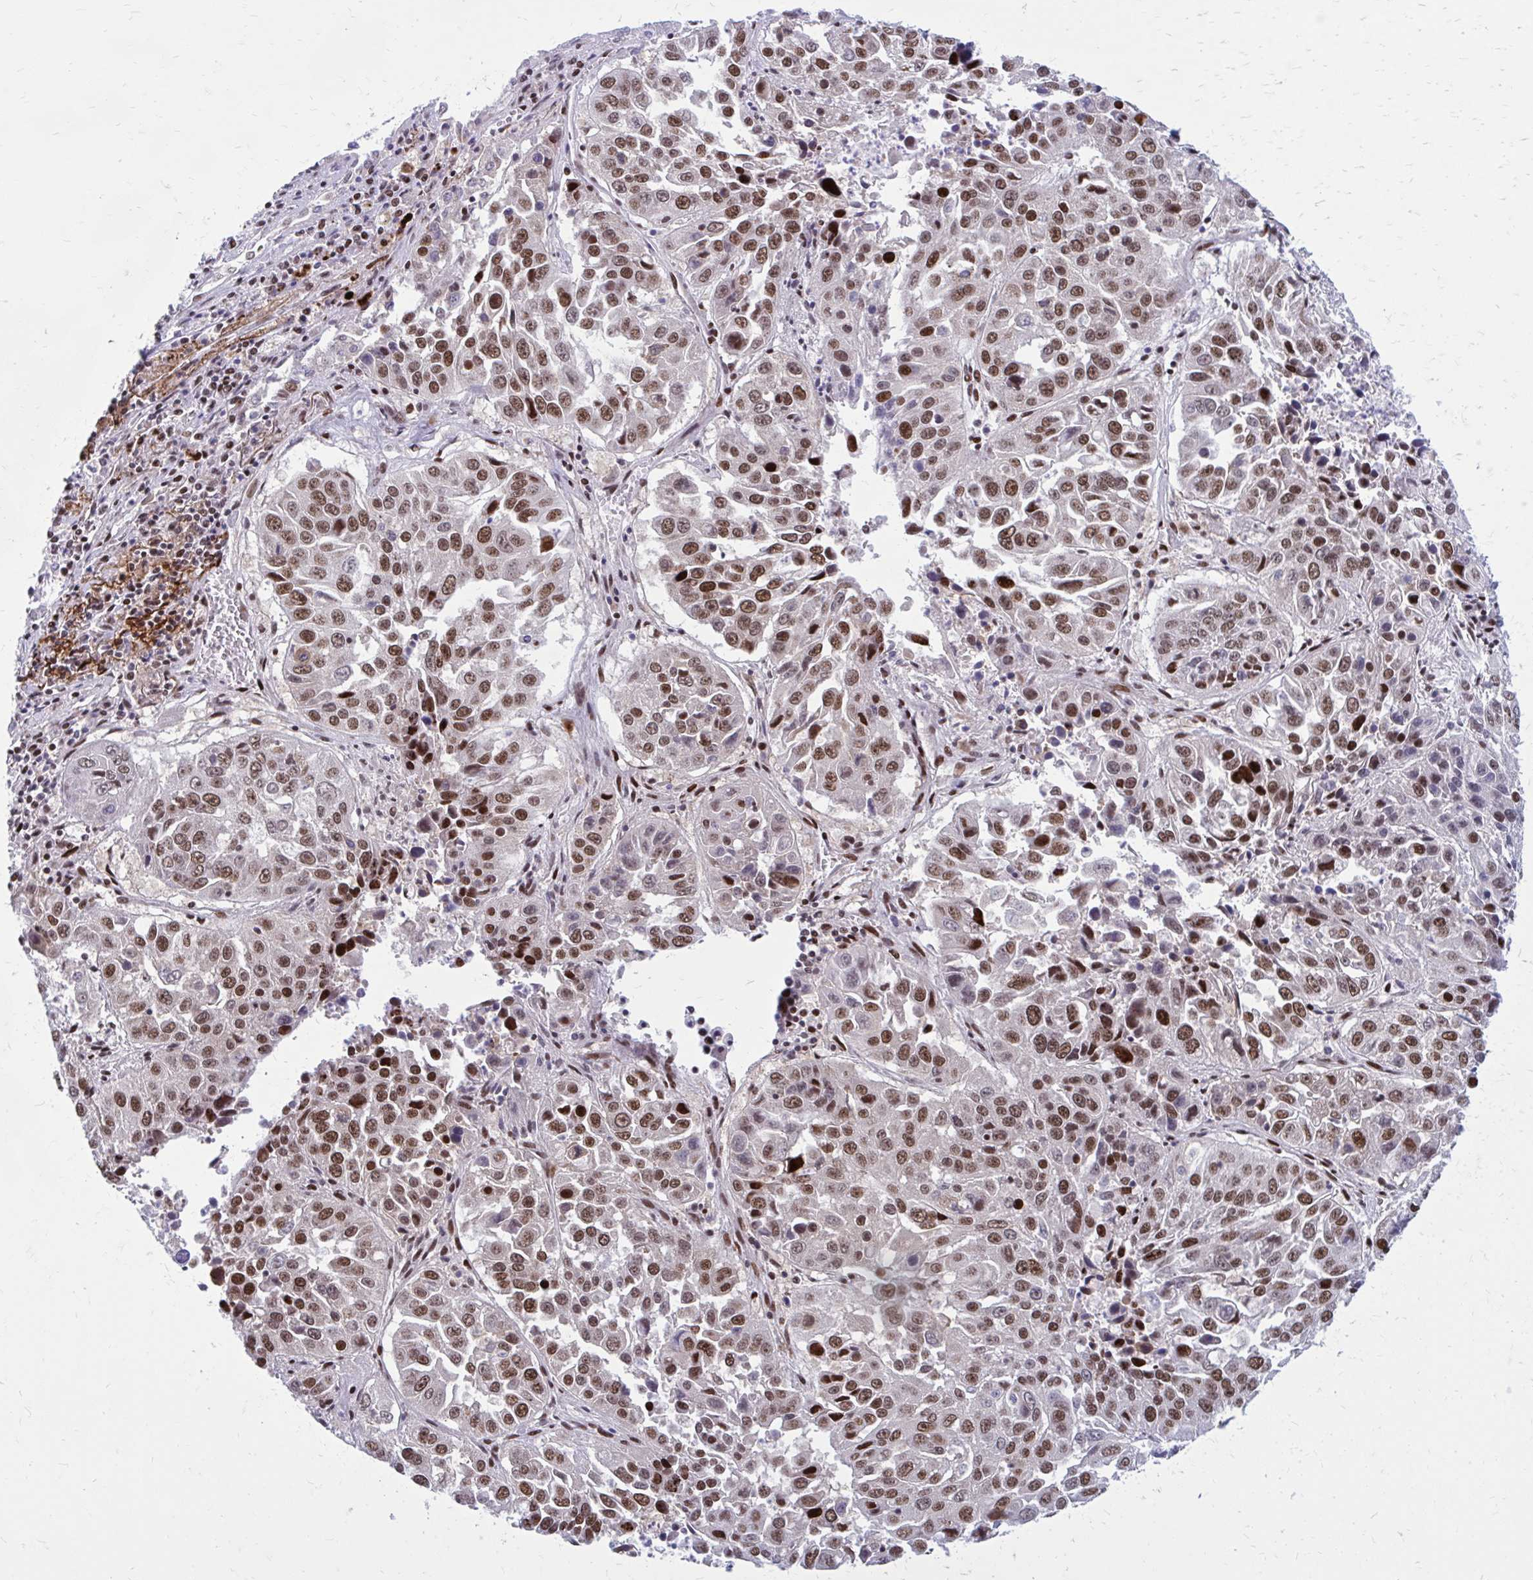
{"staining": {"intensity": "moderate", "quantity": ">75%", "location": "nuclear"}, "tissue": "lung cancer", "cell_type": "Tumor cells", "image_type": "cancer", "snomed": [{"axis": "morphology", "description": "Squamous cell carcinoma, NOS"}, {"axis": "topography", "description": "Lung"}], "caption": "Protein expression analysis of lung cancer reveals moderate nuclear expression in approximately >75% of tumor cells.", "gene": "PSME4", "patient": {"sex": "female", "age": 61}}